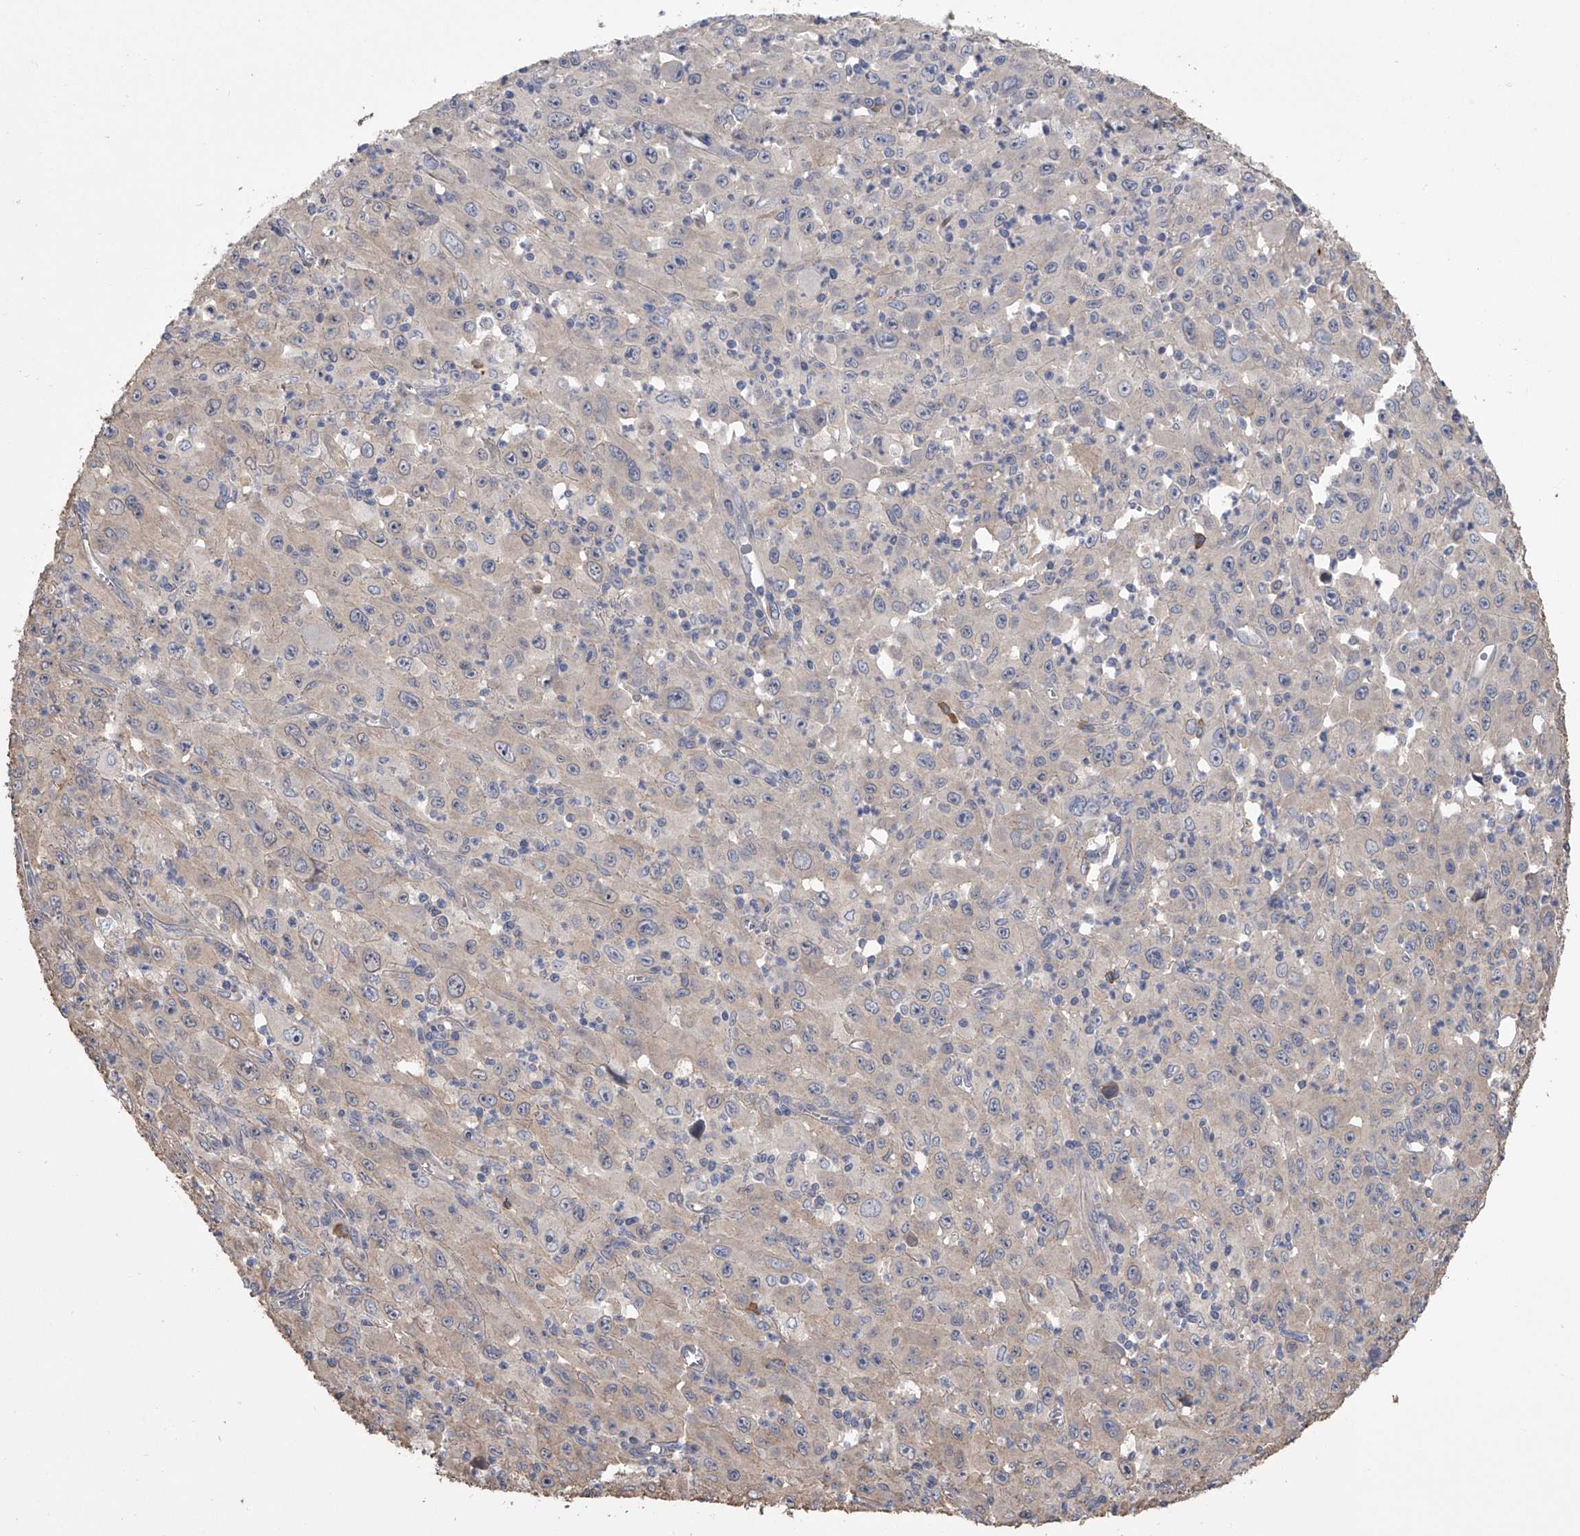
{"staining": {"intensity": "weak", "quantity": "<25%", "location": "cytoplasmic/membranous"}, "tissue": "melanoma", "cell_type": "Tumor cells", "image_type": "cancer", "snomed": [{"axis": "morphology", "description": "Malignant melanoma, Metastatic site"}, {"axis": "topography", "description": "Skin"}], "caption": "High magnification brightfield microscopy of malignant melanoma (metastatic site) stained with DAB (brown) and counterstained with hematoxylin (blue): tumor cells show no significant staining. (DAB immunohistochemistry (IHC), high magnification).", "gene": "ZNF343", "patient": {"sex": "female", "age": 56}}